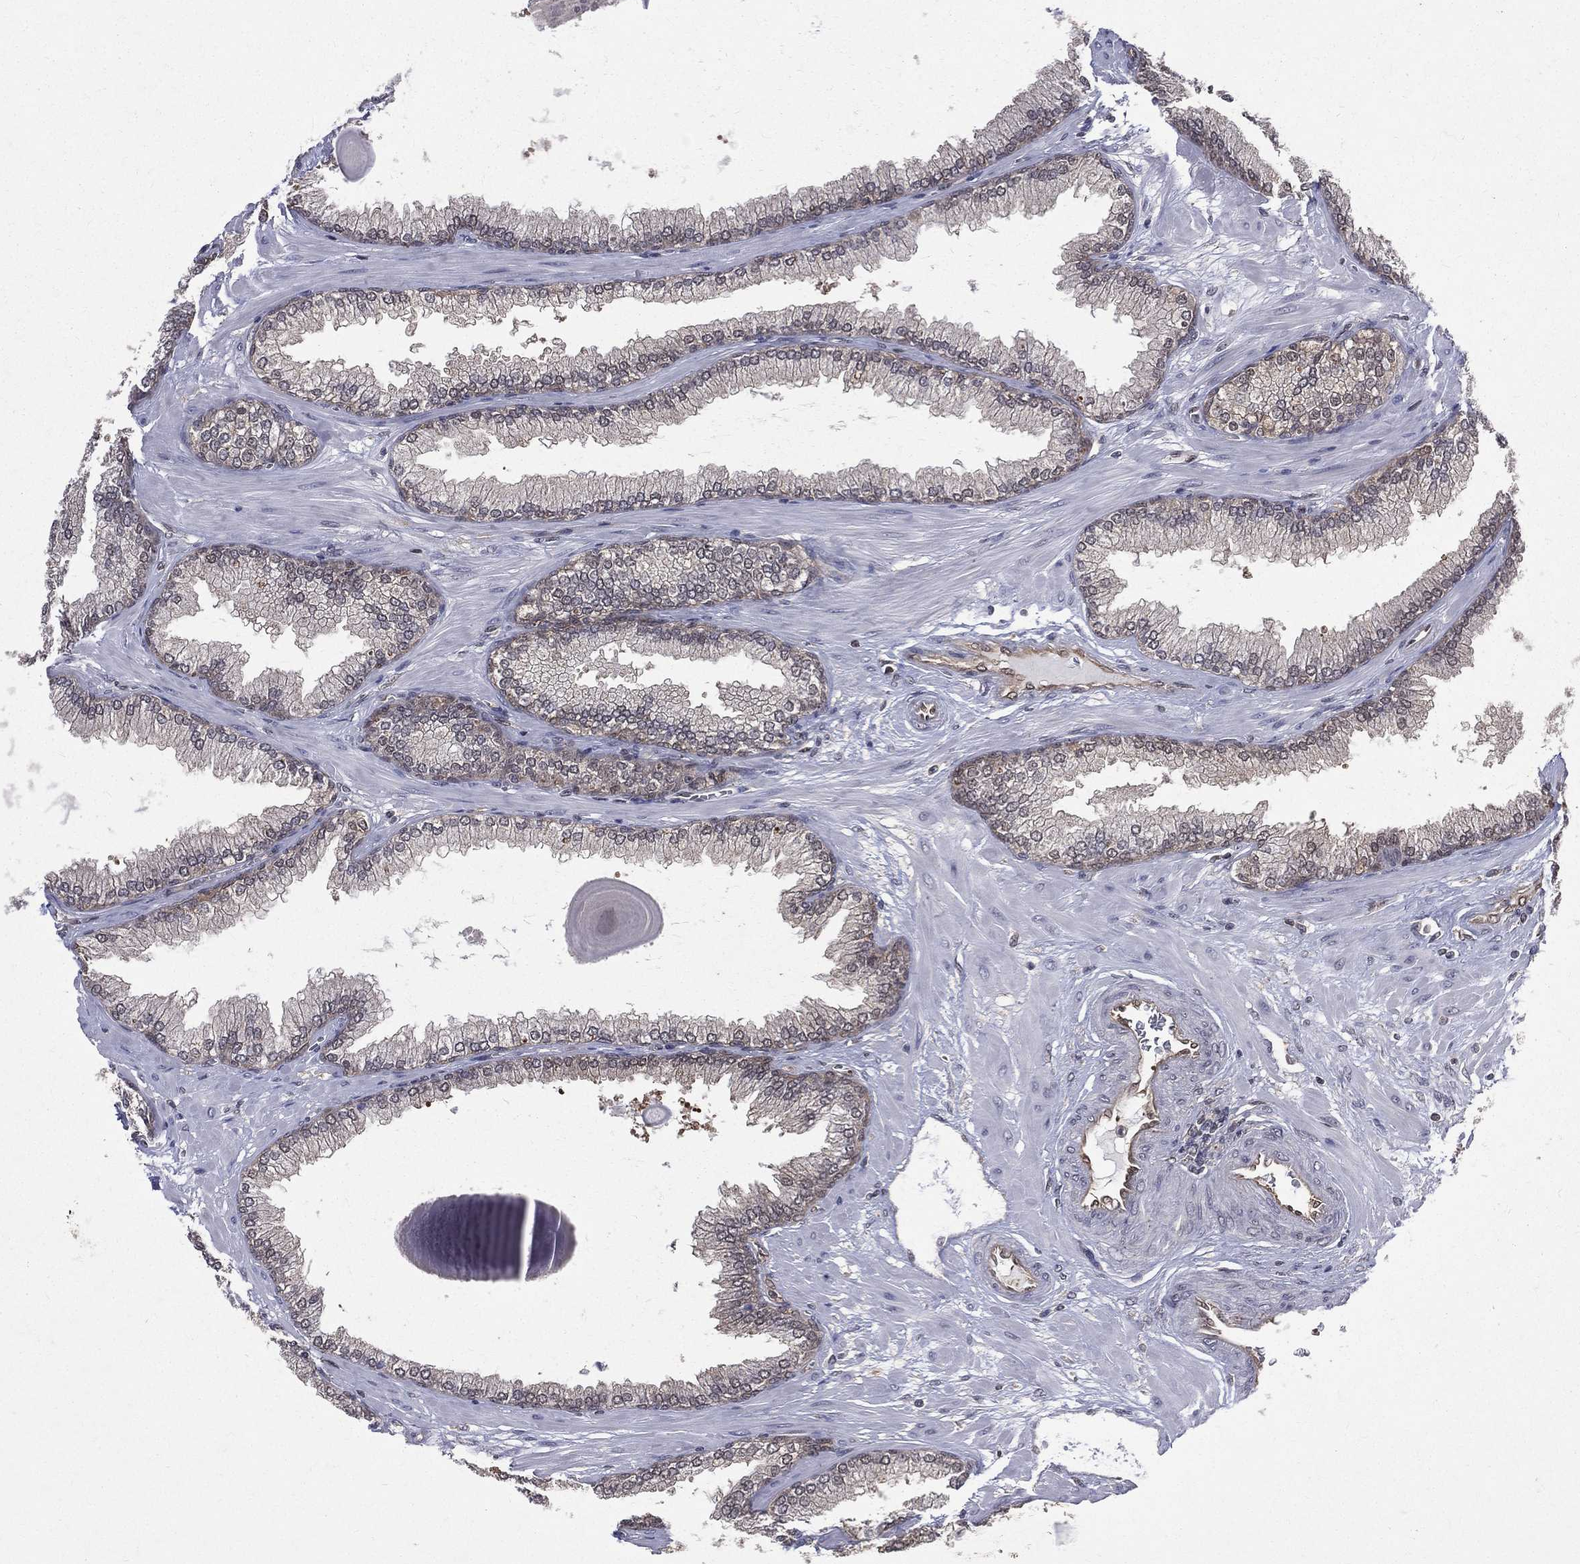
{"staining": {"intensity": "weak", "quantity": "25%-75%", "location": "cytoplasmic/membranous,nuclear"}, "tissue": "prostate cancer", "cell_type": "Tumor cells", "image_type": "cancer", "snomed": [{"axis": "morphology", "description": "Adenocarcinoma, Low grade"}, {"axis": "topography", "description": "Prostate"}], "caption": "Human prostate low-grade adenocarcinoma stained for a protein (brown) shows weak cytoplasmic/membranous and nuclear positive positivity in approximately 25%-75% of tumor cells.", "gene": "GMPR2", "patient": {"sex": "male", "age": 69}}